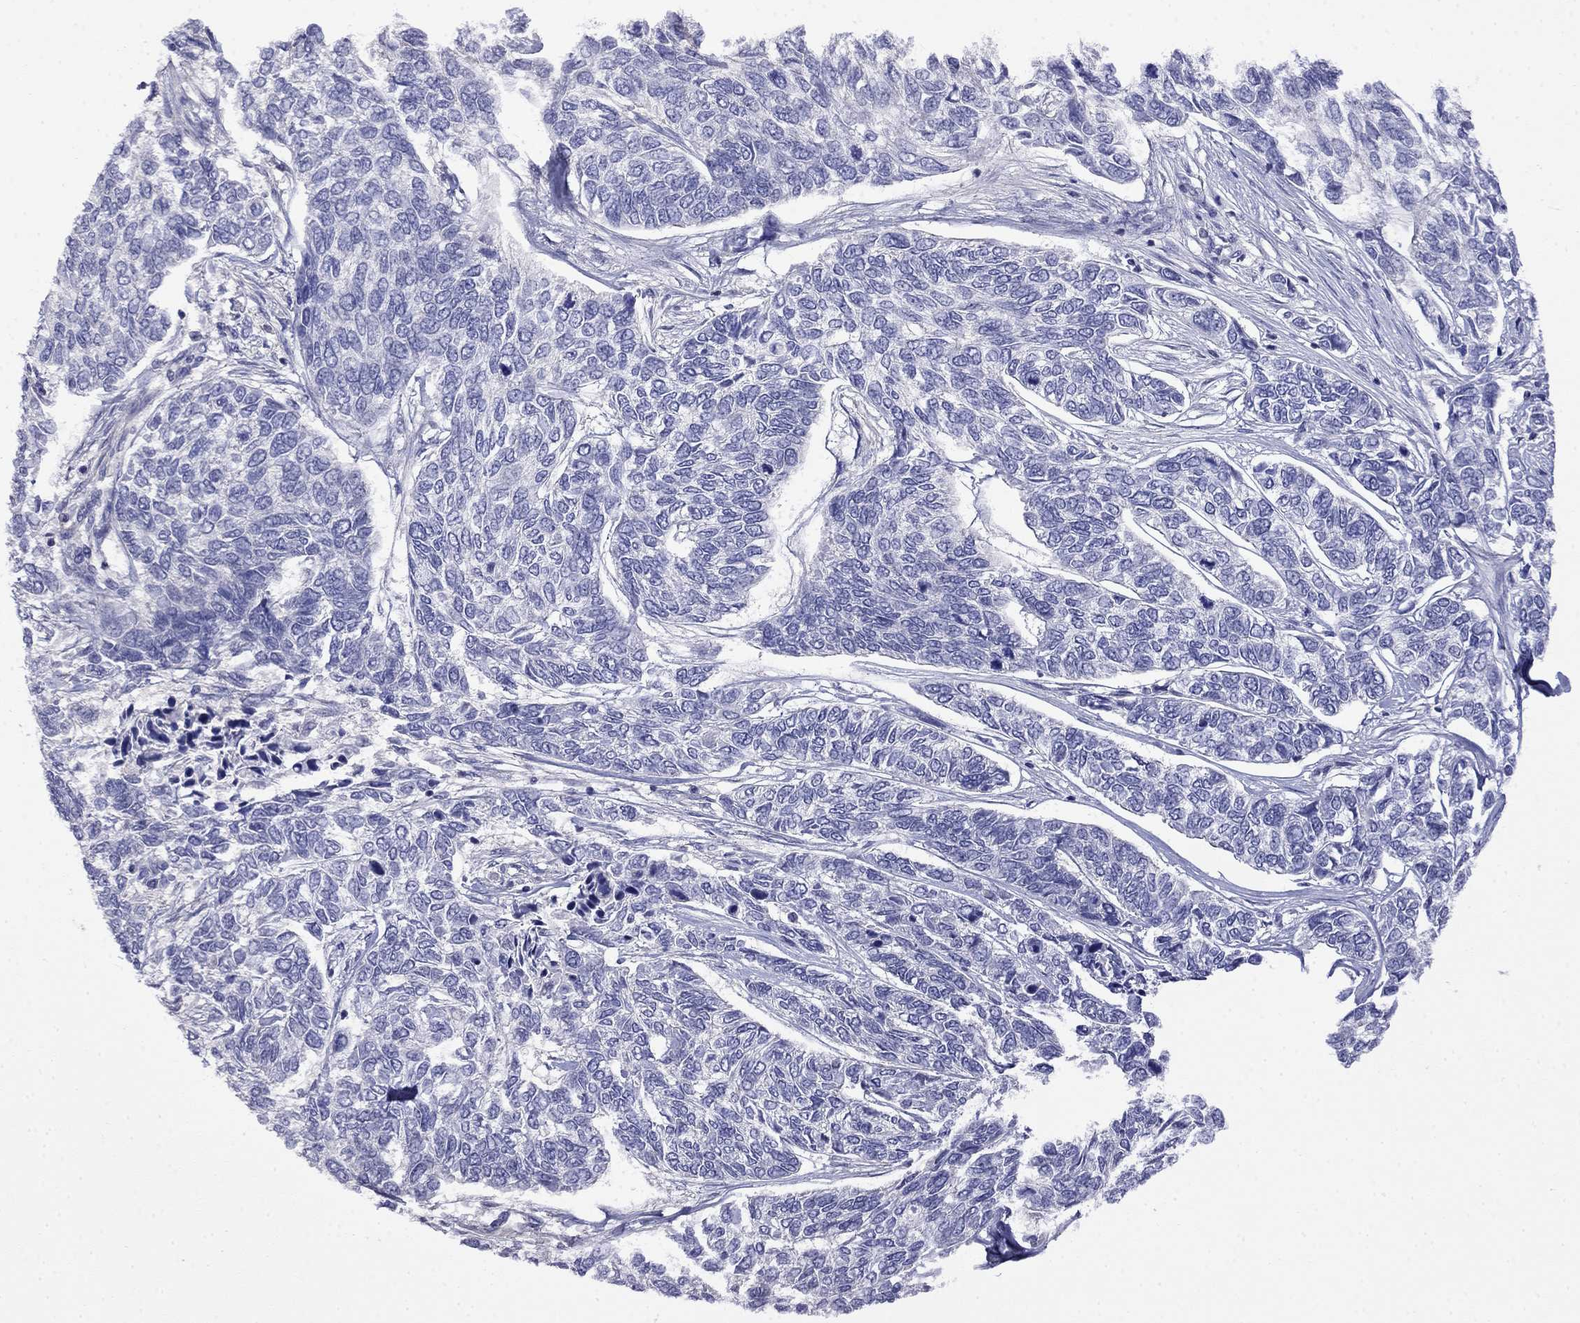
{"staining": {"intensity": "negative", "quantity": "none", "location": "none"}, "tissue": "skin cancer", "cell_type": "Tumor cells", "image_type": "cancer", "snomed": [{"axis": "morphology", "description": "Basal cell carcinoma"}, {"axis": "topography", "description": "Skin"}], "caption": "Immunohistochemistry (IHC) of skin basal cell carcinoma displays no staining in tumor cells.", "gene": "GUCA1B", "patient": {"sex": "female", "age": 65}}